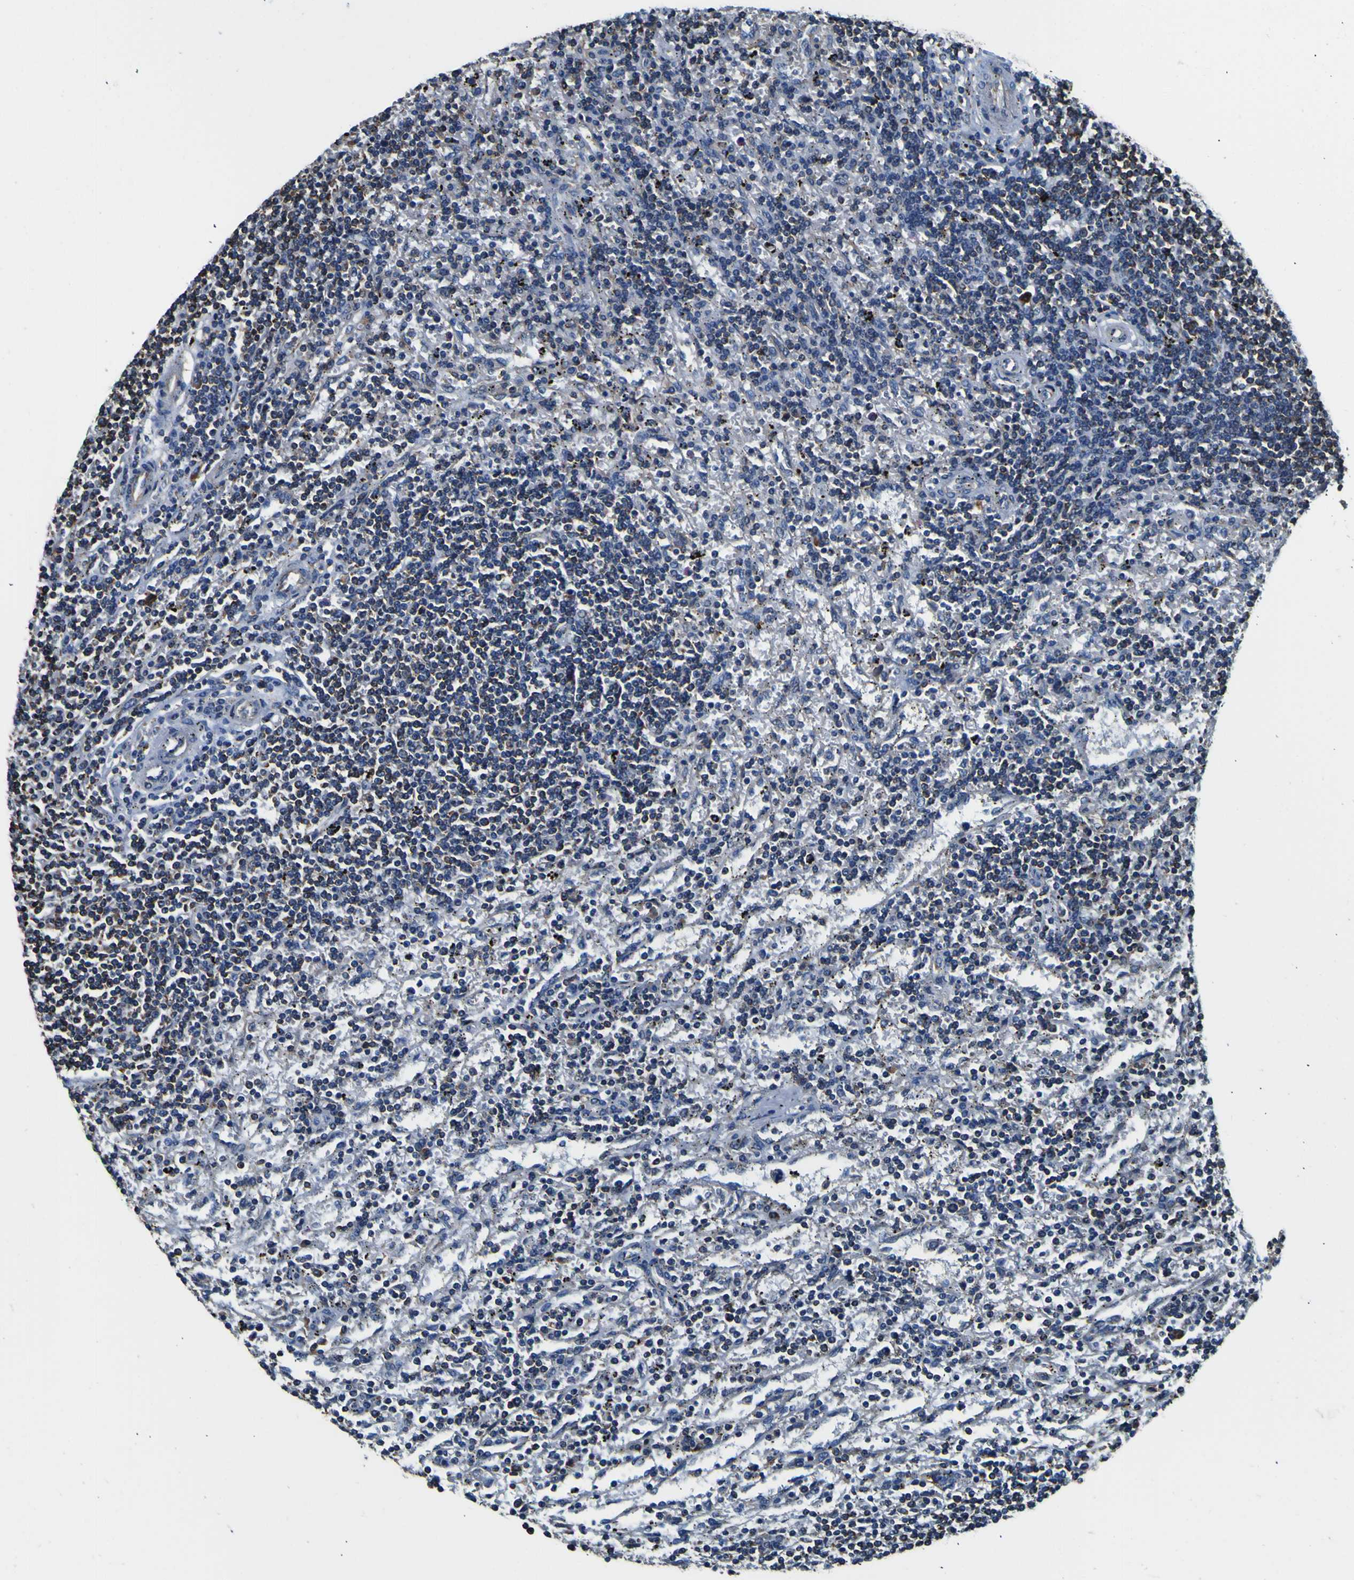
{"staining": {"intensity": "weak", "quantity": "25%-75%", "location": "cytoplasmic/membranous"}, "tissue": "lymphoma", "cell_type": "Tumor cells", "image_type": "cancer", "snomed": [{"axis": "morphology", "description": "Malignant lymphoma, non-Hodgkin's type, Low grade"}, {"axis": "topography", "description": "Spleen"}], "caption": "The histopathology image exhibits staining of low-grade malignant lymphoma, non-Hodgkin's type, revealing weak cytoplasmic/membranous protein staining (brown color) within tumor cells.", "gene": "INPP5A", "patient": {"sex": "male", "age": 76}}